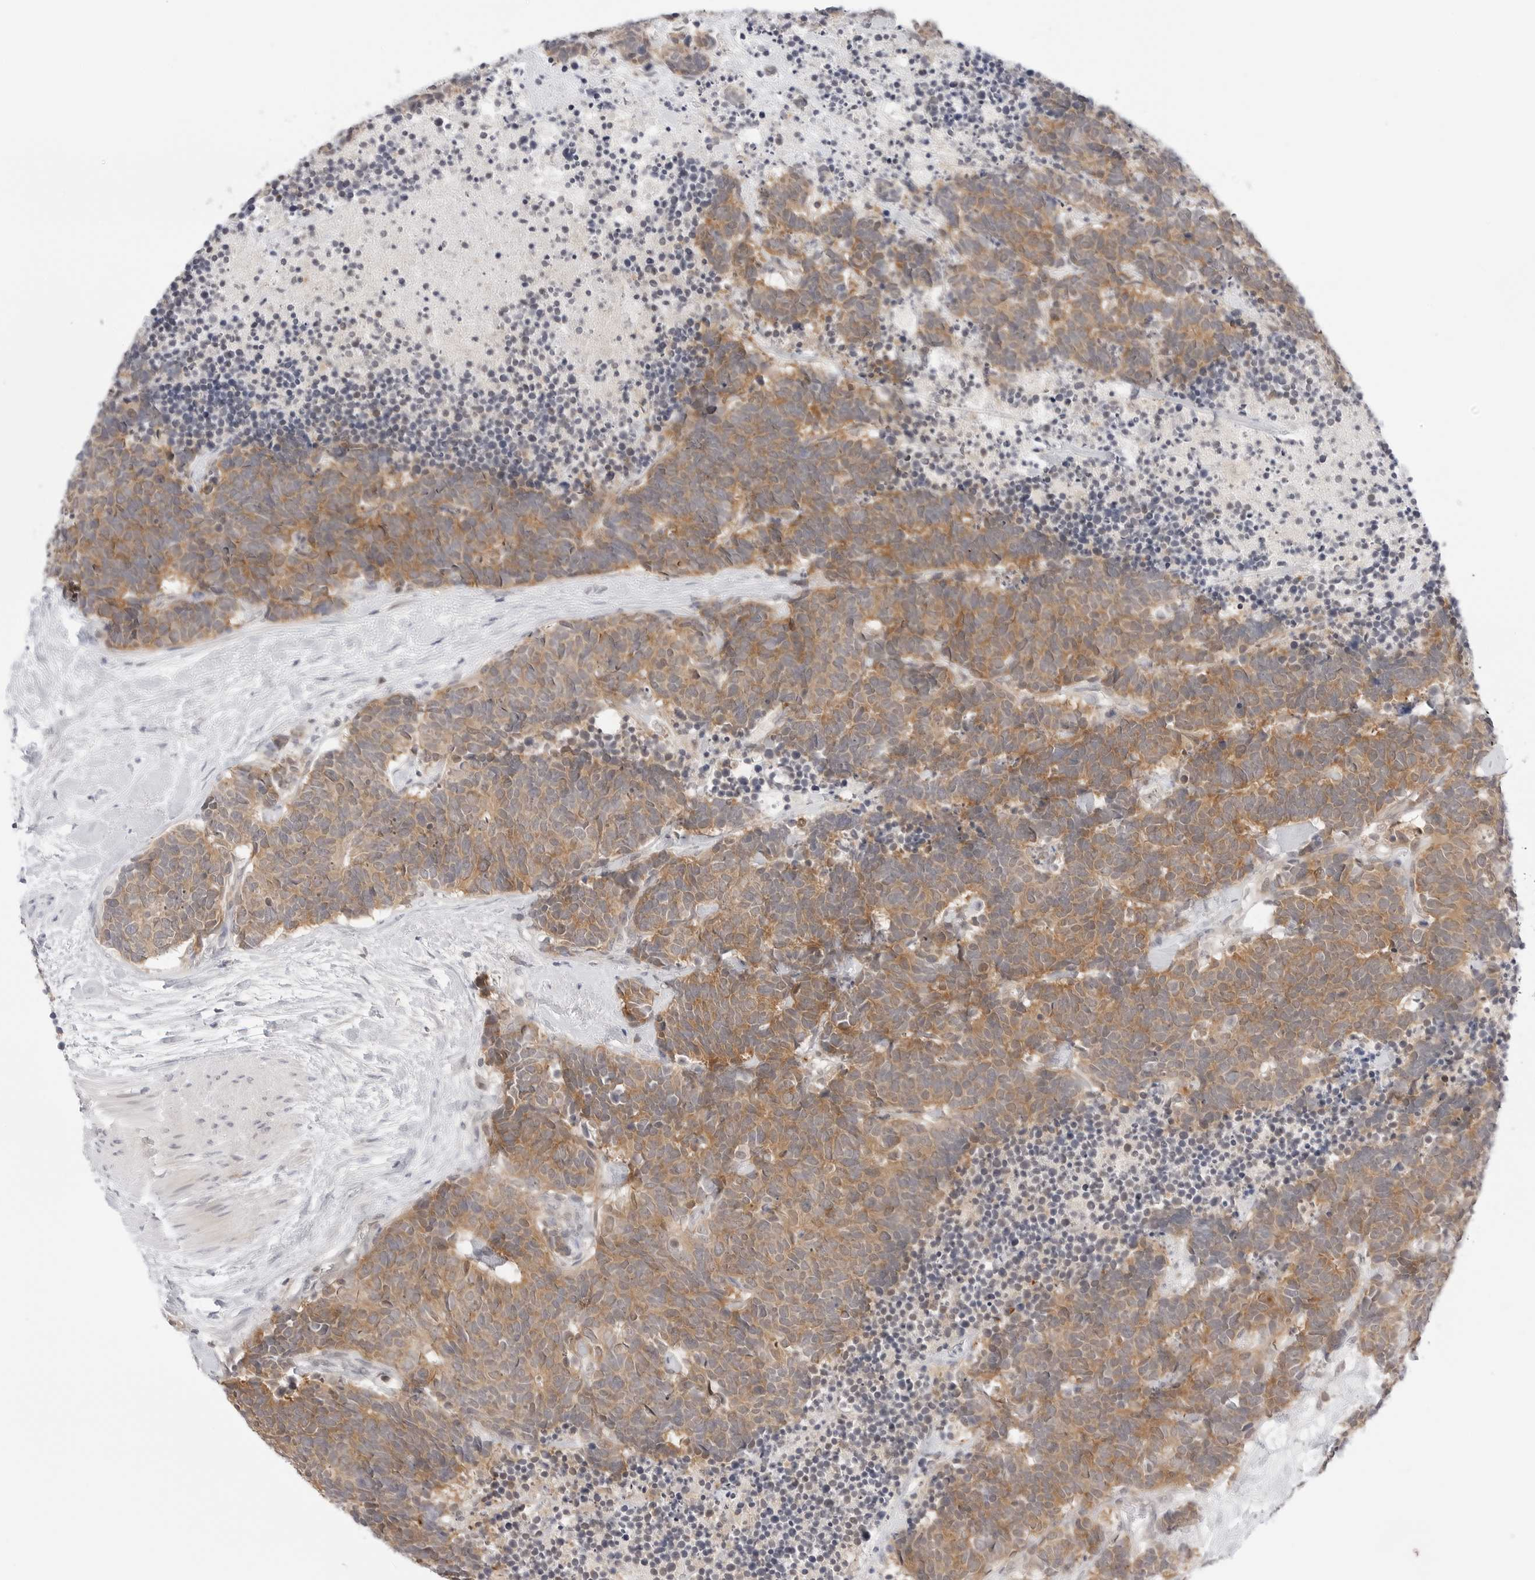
{"staining": {"intensity": "moderate", "quantity": ">75%", "location": "cytoplasmic/membranous"}, "tissue": "carcinoid", "cell_type": "Tumor cells", "image_type": "cancer", "snomed": [{"axis": "morphology", "description": "Carcinoma, NOS"}, {"axis": "morphology", "description": "Carcinoid, malignant, NOS"}, {"axis": "topography", "description": "Urinary bladder"}], "caption": "An image of malignant carcinoid stained for a protein exhibits moderate cytoplasmic/membranous brown staining in tumor cells.", "gene": "NUDC", "patient": {"sex": "male", "age": 57}}